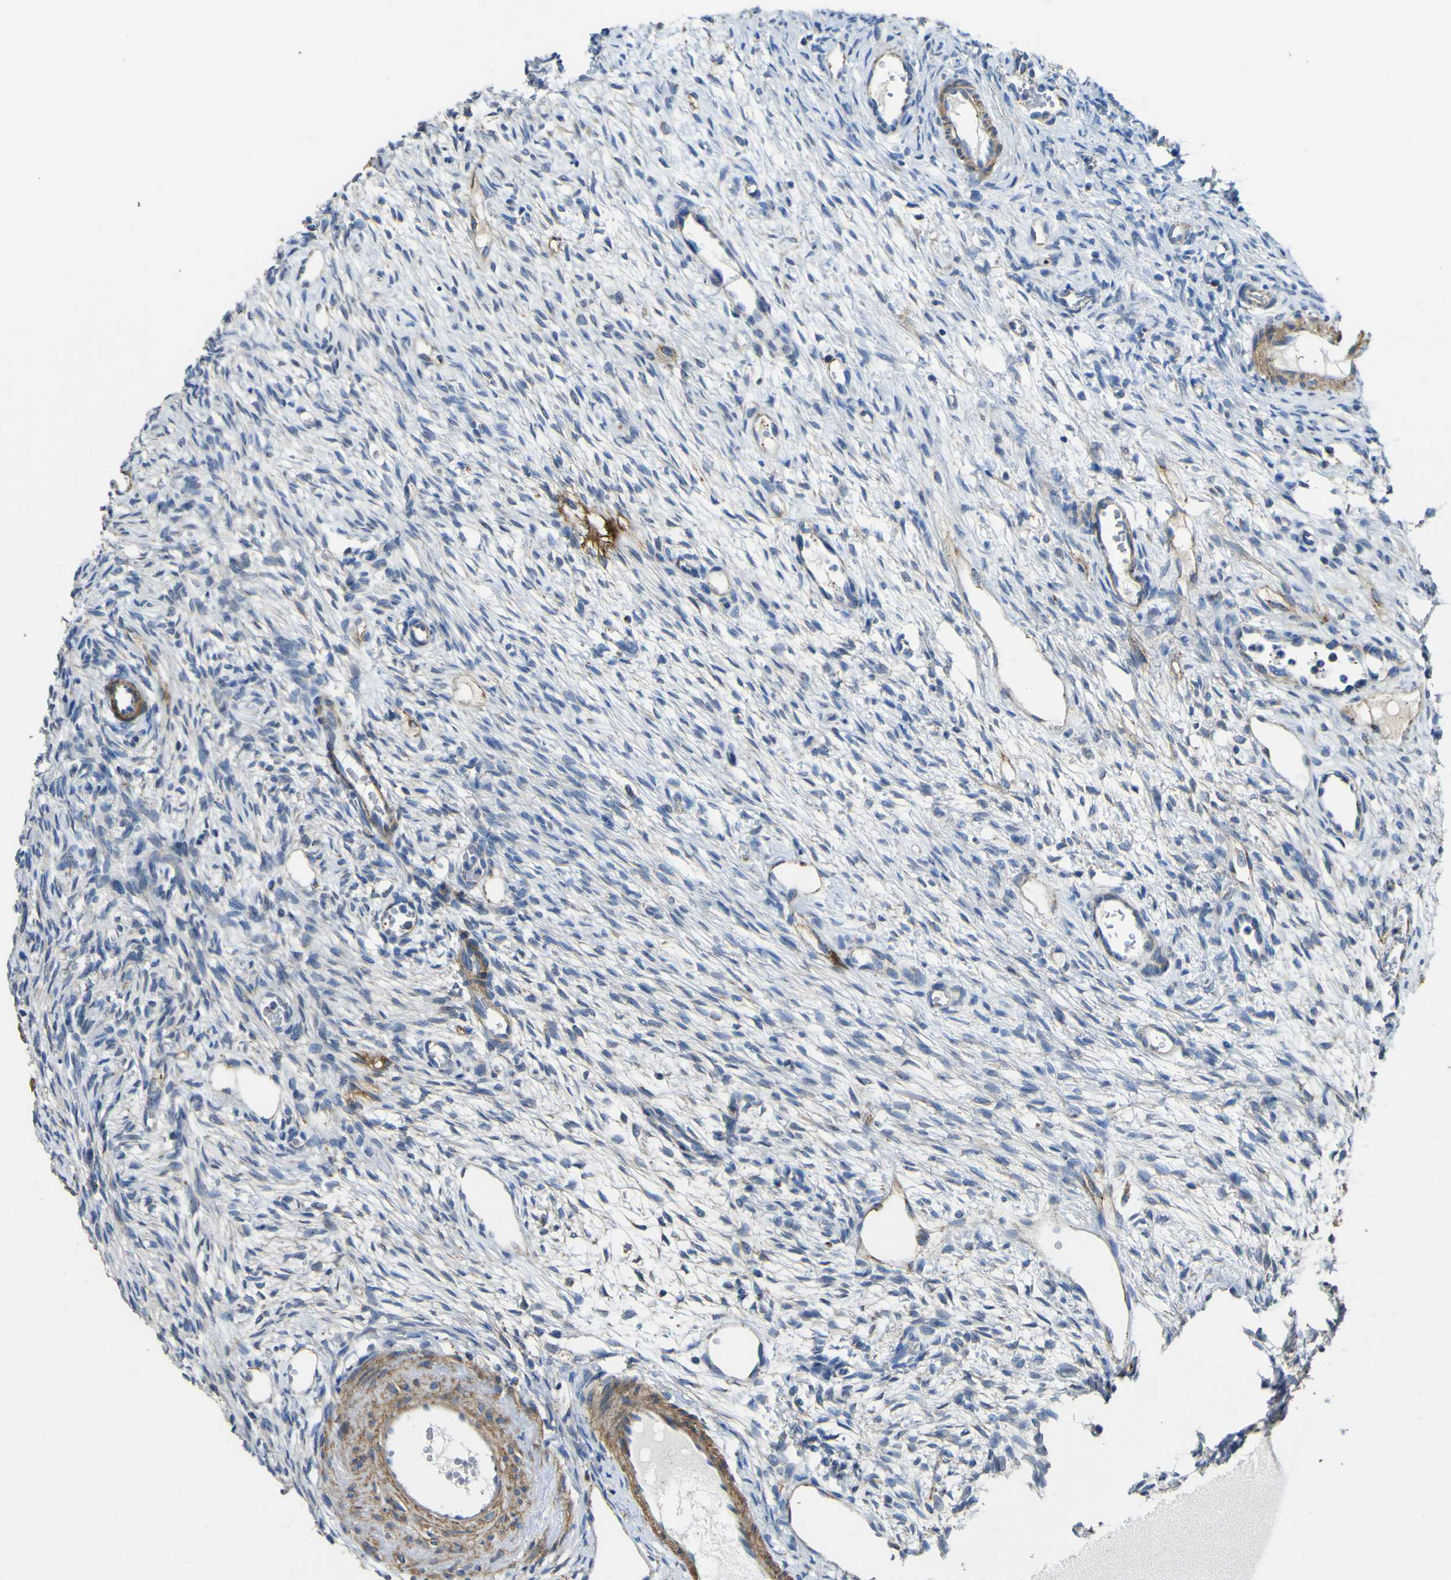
{"staining": {"intensity": "negative", "quantity": "none", "location": "none"}, "tissue": "ovary", "cell_type": "Ovarian stroma cells", "image_type": "normal", "snomed": [{"axis": "morphology", "description": "Normal tissue, NOS"}, {"axis": "topography", "description": "Ovary"}], "caption": "Immunohistochemistry image of normal ovary: ovary stained with DAB reveals no significant protein staining in ovarian stroma cells. The staining is performed using DAB (3,3'-diaminobenzidine) brown chromogen with nuclei counter-stained in using hematoxylin.", "gene": "ALDH18A1", "patient": {"sex": "female", "age": 33}}